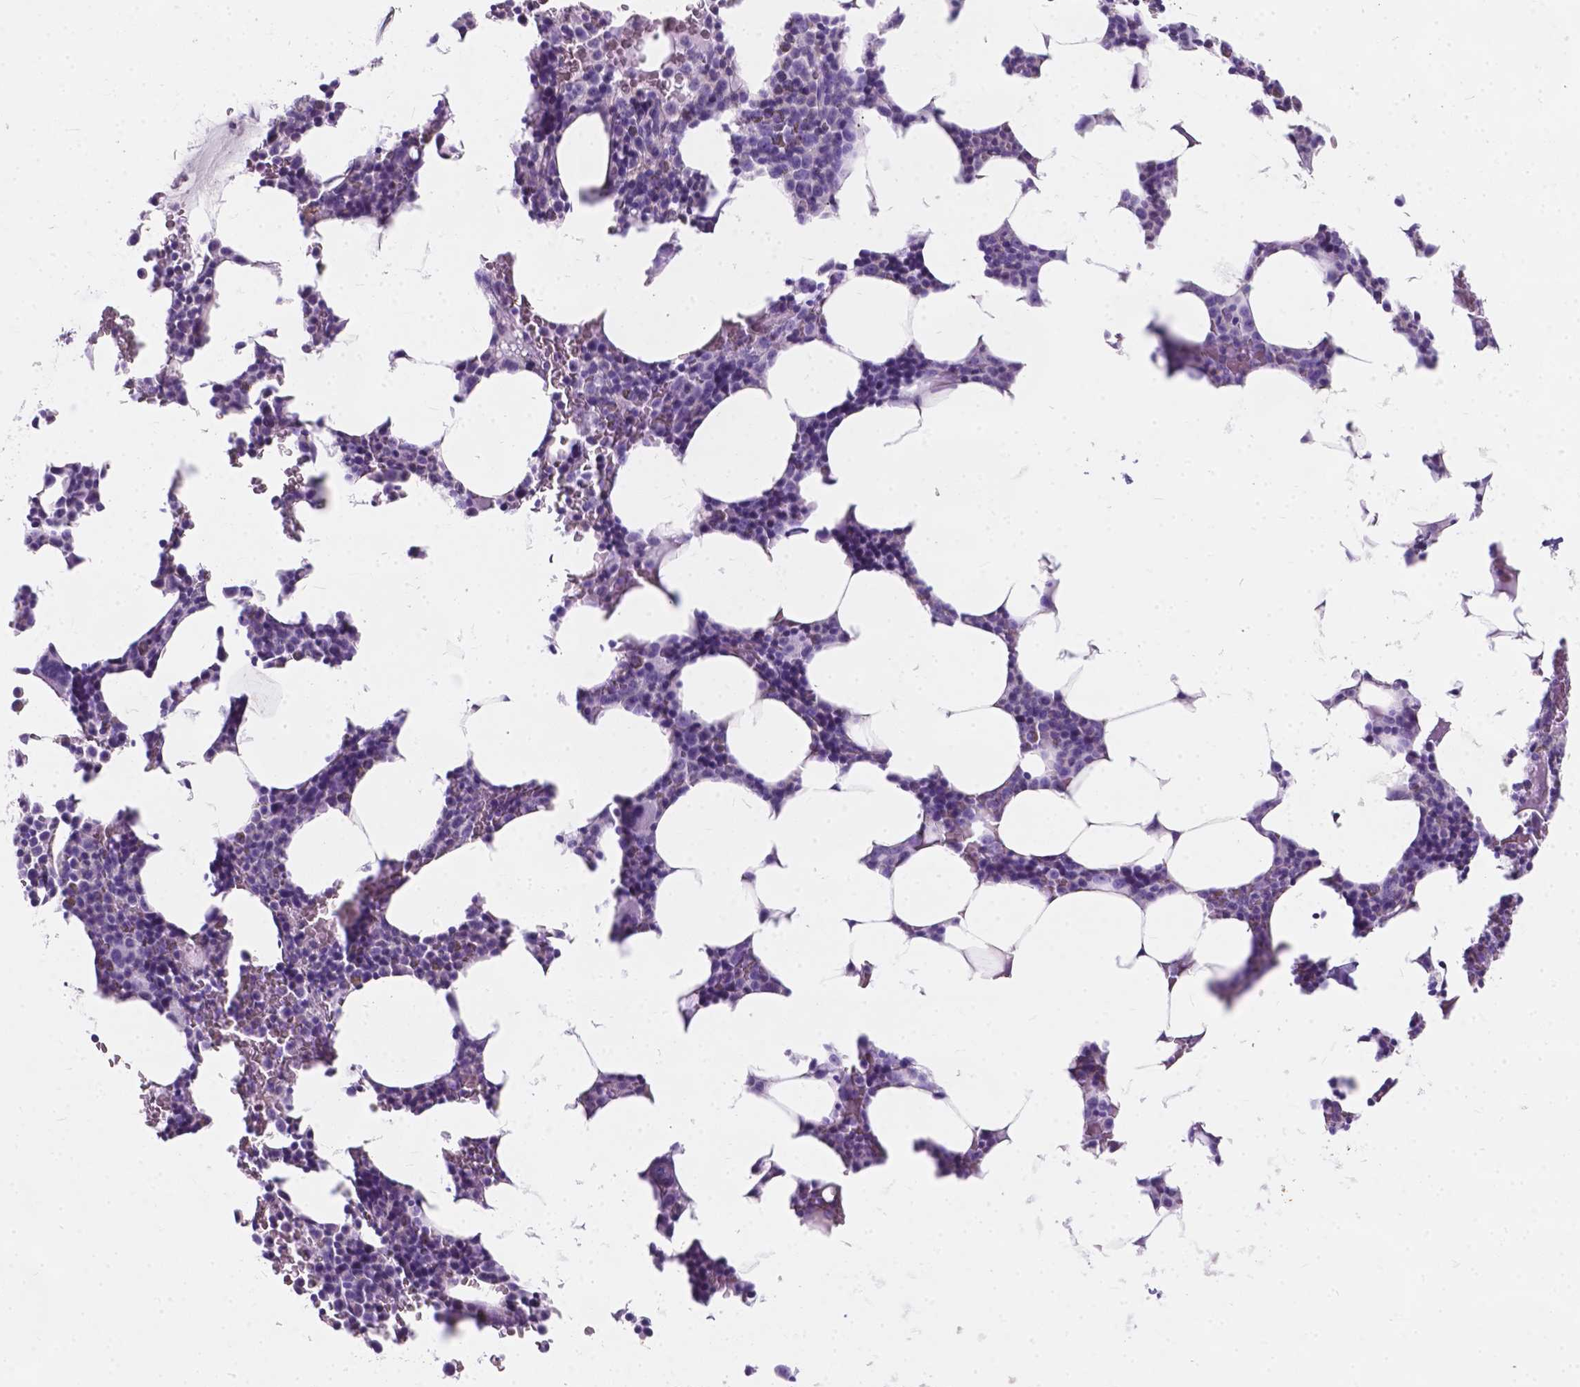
{"staining": {"intensity": "negative", "quantity": "none", "location": "none"}, "tissue": "bone marrow", "cell_type": "Hematopoietic cells", "image_type": "normal", "snomed": [{"axis": "morphology", "description": "Normal tissue, NOS"}, {"axis": "topography", "description": "Bone marrow"}], "caption": "DAB immunohistochemical staining of benign bone marrow displays no significant staining in hematopoietic cells. (Immunohistochemistry, brightfield microscopy, high magnification).", "gene": "KIAA0040", "patient": {"sex": "male", "age": 73}}